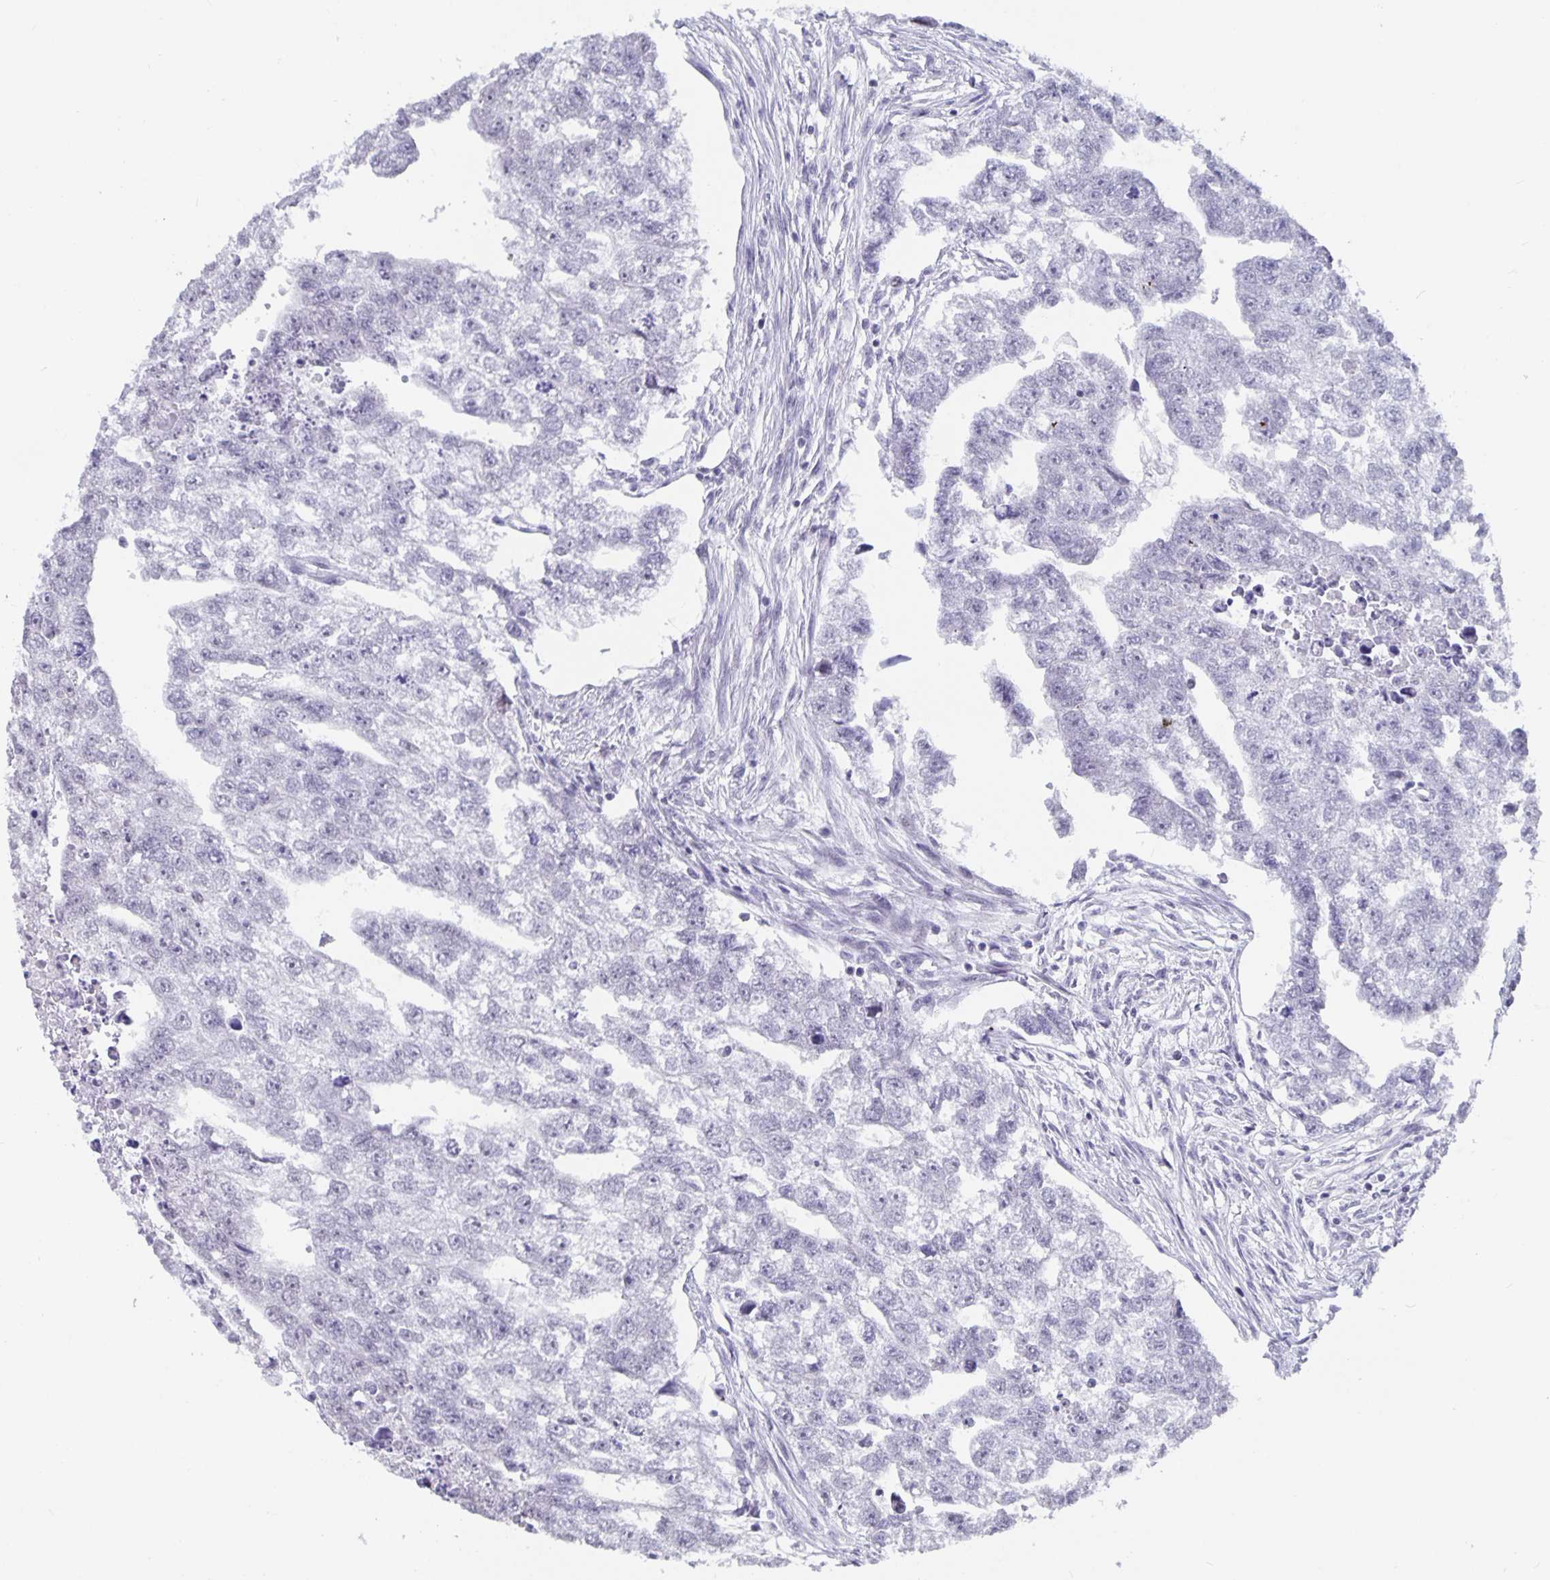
{"staining": {"intensity": "negative", "quantity": "none", "location": "none"}, "tissue": "testis cancer", "cell_type": "Tumor cells", "image_type": "cancer", "snomed": [{"axis": "morphology", "description": "Carcinoma, Embryonal, NOS"}, {"axis": "morphology", "description": "Teratoma, malignant, NOS"}, {"axis": "topography", "description": "Testis"}], "caption": "An immunohistochemistry photomicrograph of testis embryonal carcinoma is shown. There is no staining in tumor cells of testis embryonal carcinoma. The staining is performed using DAB (3,3'-diaminobenzidine) brown chromogen with nuclei counter-stained in using hematoxylin.", "gene": "OLIG2", "patient": {"sex": "male", "age": 44}}